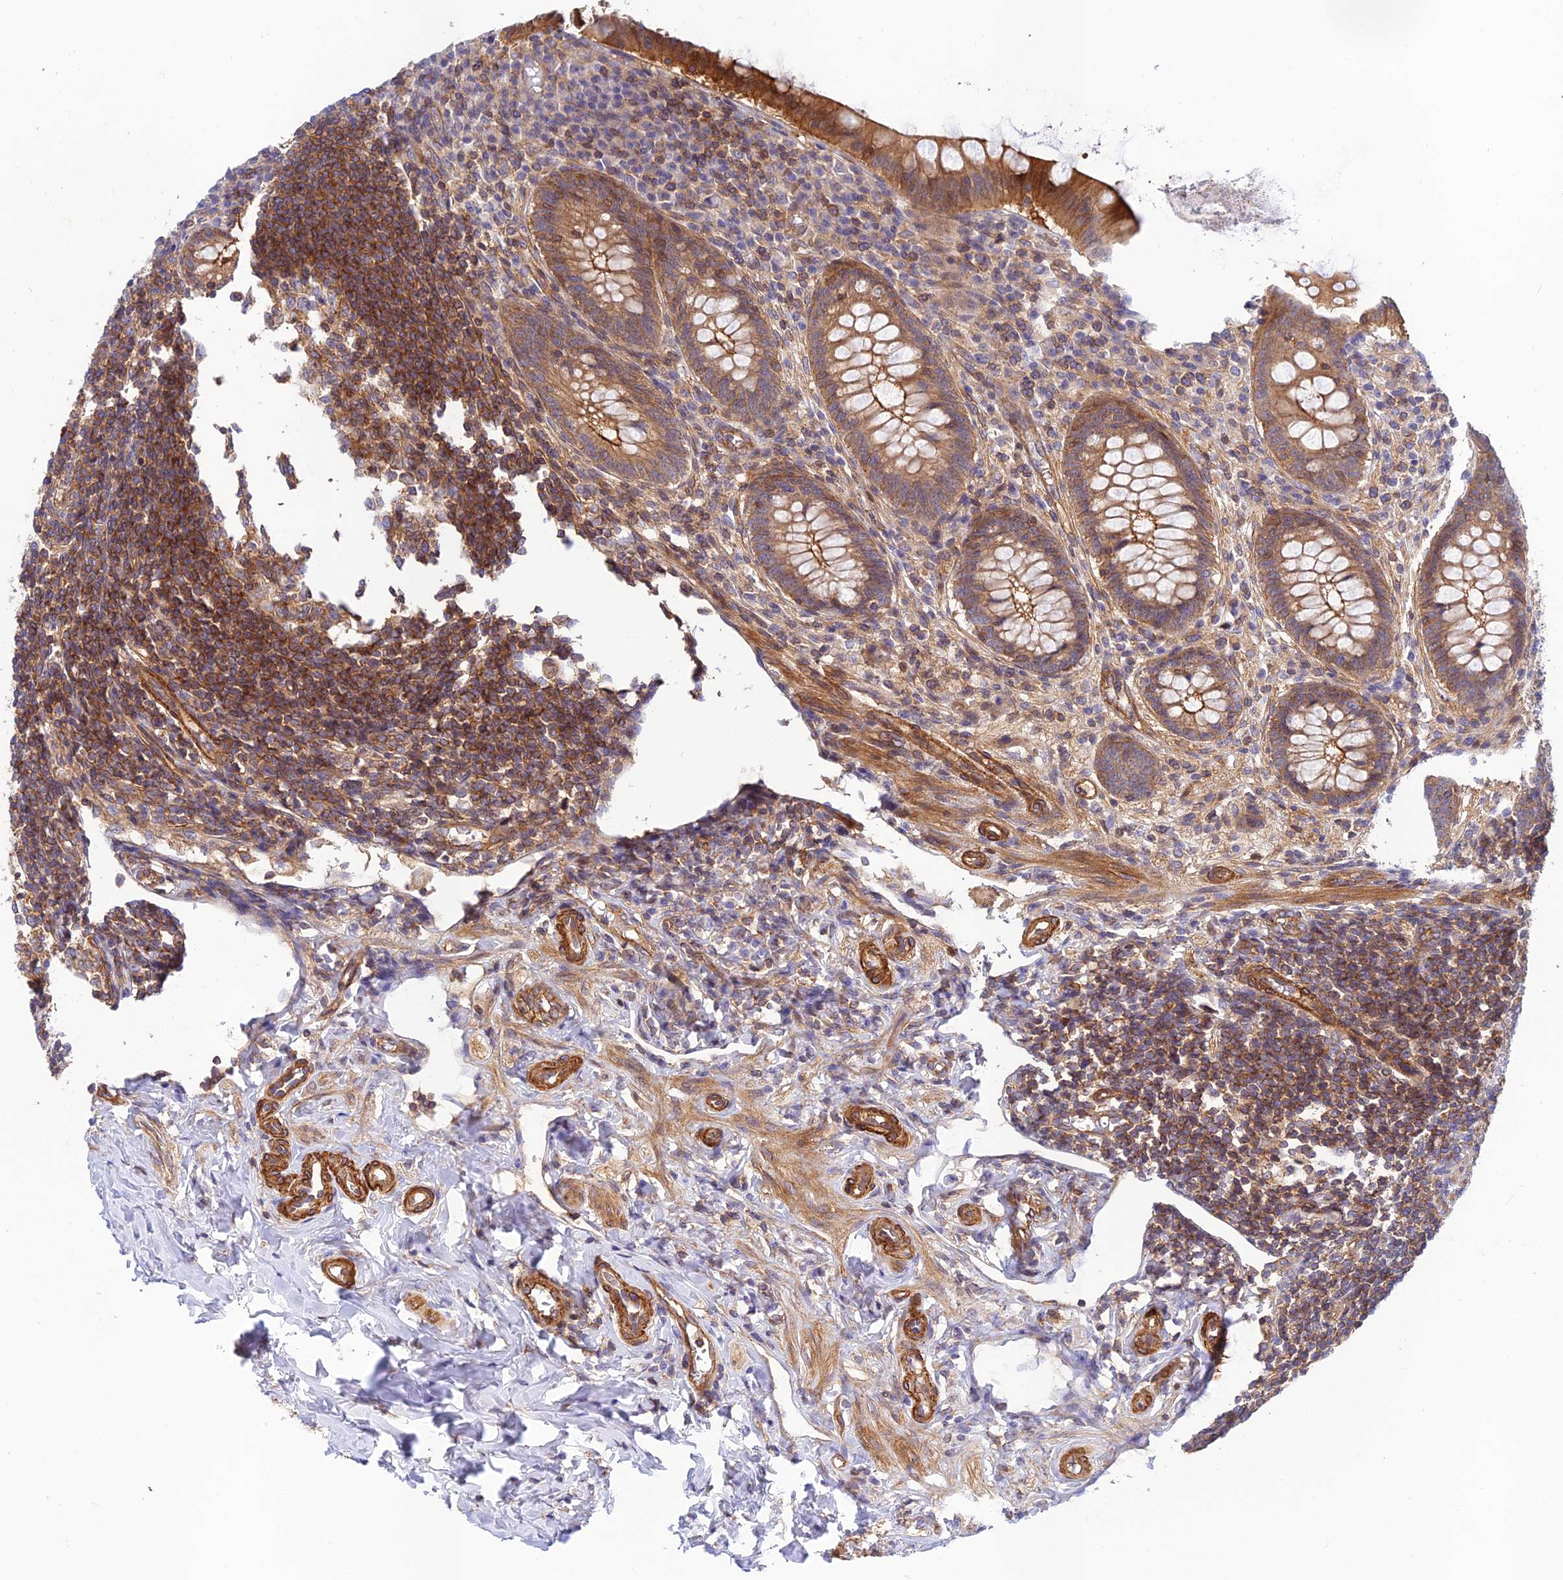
{"staining": {"intensity": "strong", "quantity": "25%-75%", "location": "cytoplasmic/membranous"}, "tissue": "appendix", "cell_type": "Glandular cells", "image_type": "normal", "snomed": [{"axis": "morphology", "description": "Normal tissue, NOS"}, {"axis": "topography", "description": "Appendix"}], "caption": "IHC of benign human appendix displays high levels of strong cytoplasmic/membranous staining in about 25%-75% of glandular cells.", "gene": "PPP1R12C", "patient": {"sex": "female", "age": 33}}